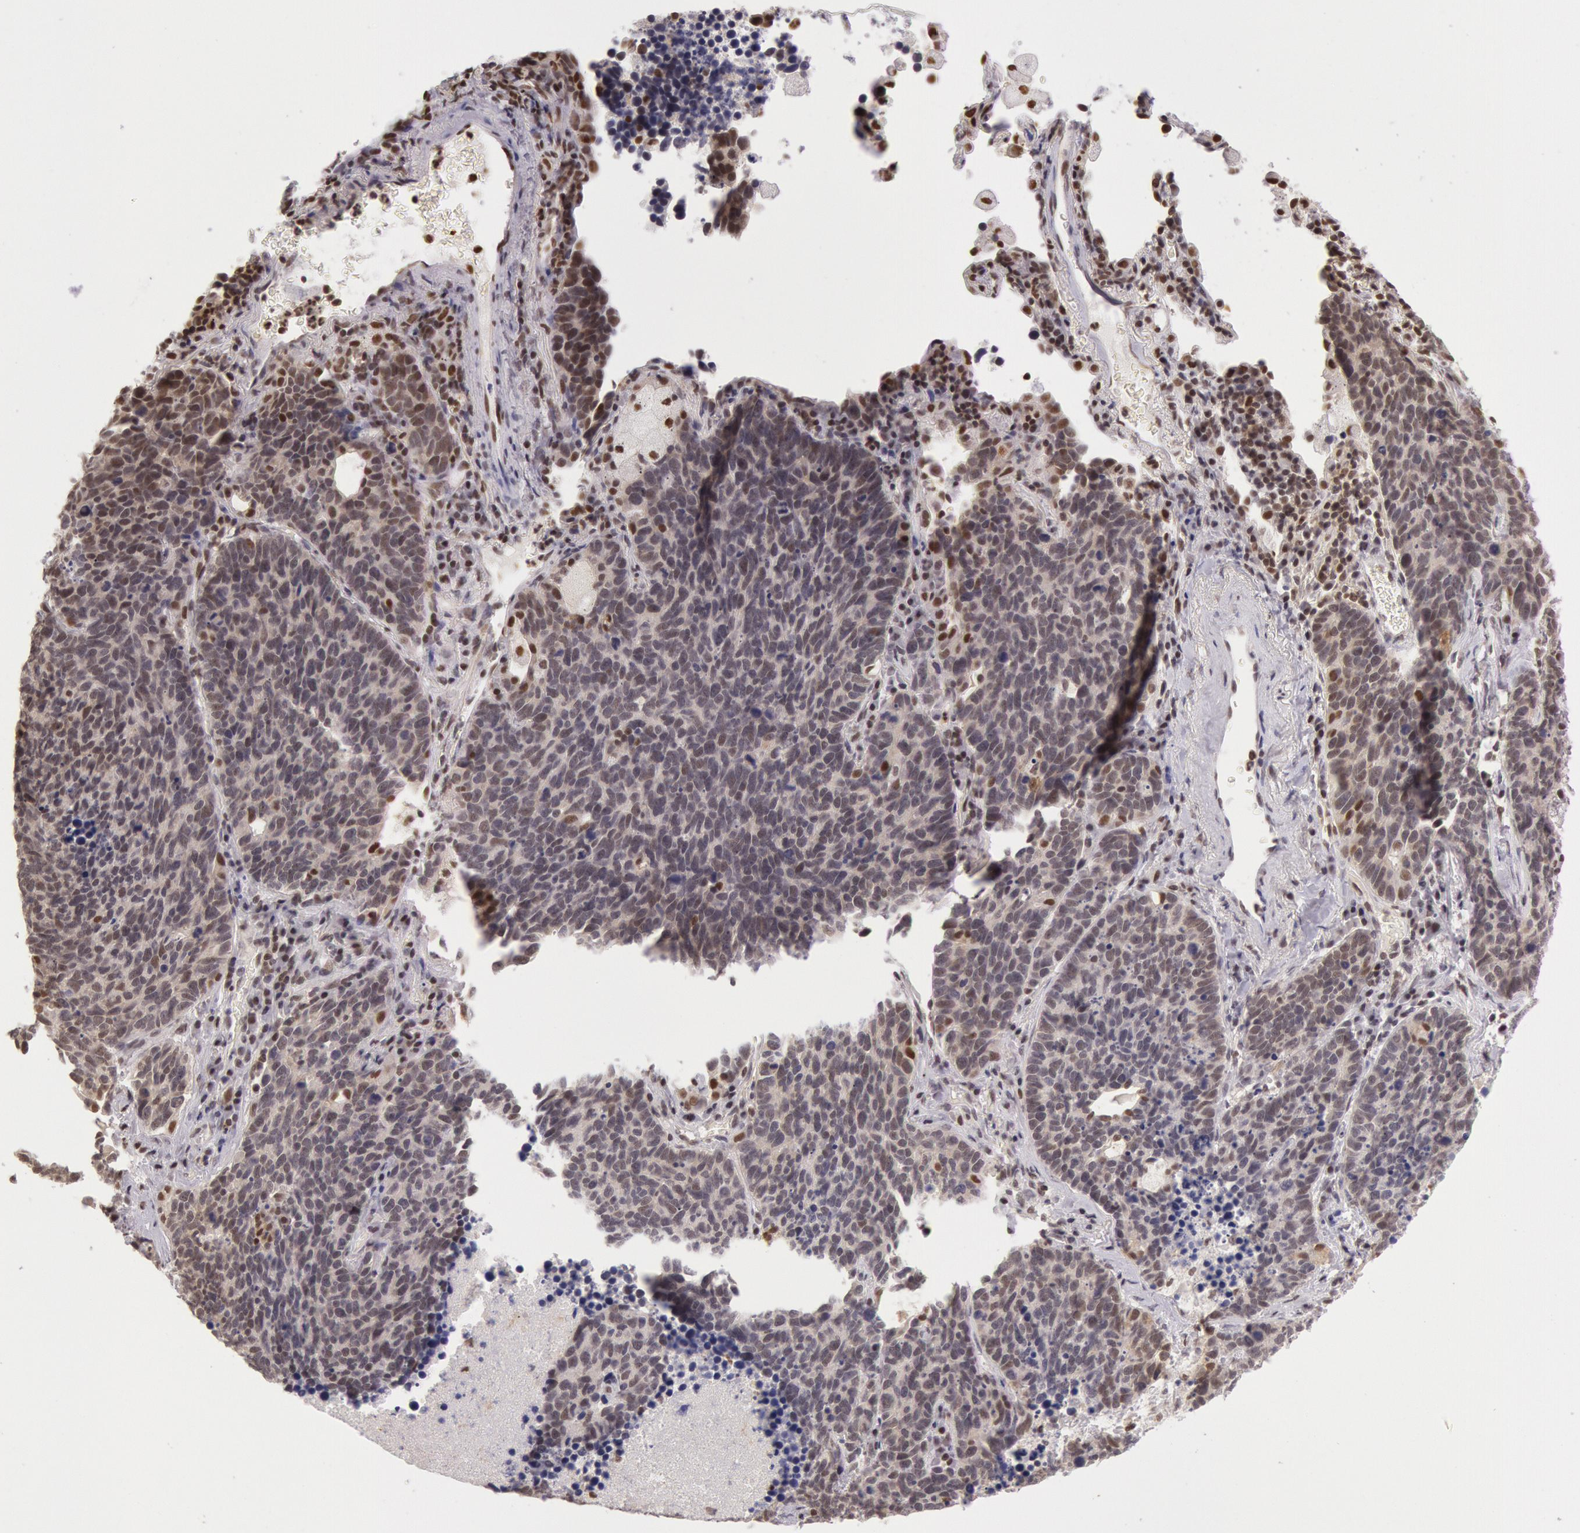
{"staining": {"intensity": "strong", "quantity": ">75%", "location": "nuclear"}, "tissue": "lung cancer", "cell_type": "Tumor cells", "image_type": "cancer", "snomed": [{"axis": "morphology", "description": "Neoplasm, malignant, NOS"}, {"axis": "topography", "description": "Lung"}], "caption": "Tumor cells demonstrate strong nuclear positivity in about >75% of cells in lung cancer (malignant neoplasm).", "gene": "ESS2", "patient": {"sex": "female", "age": 75}}